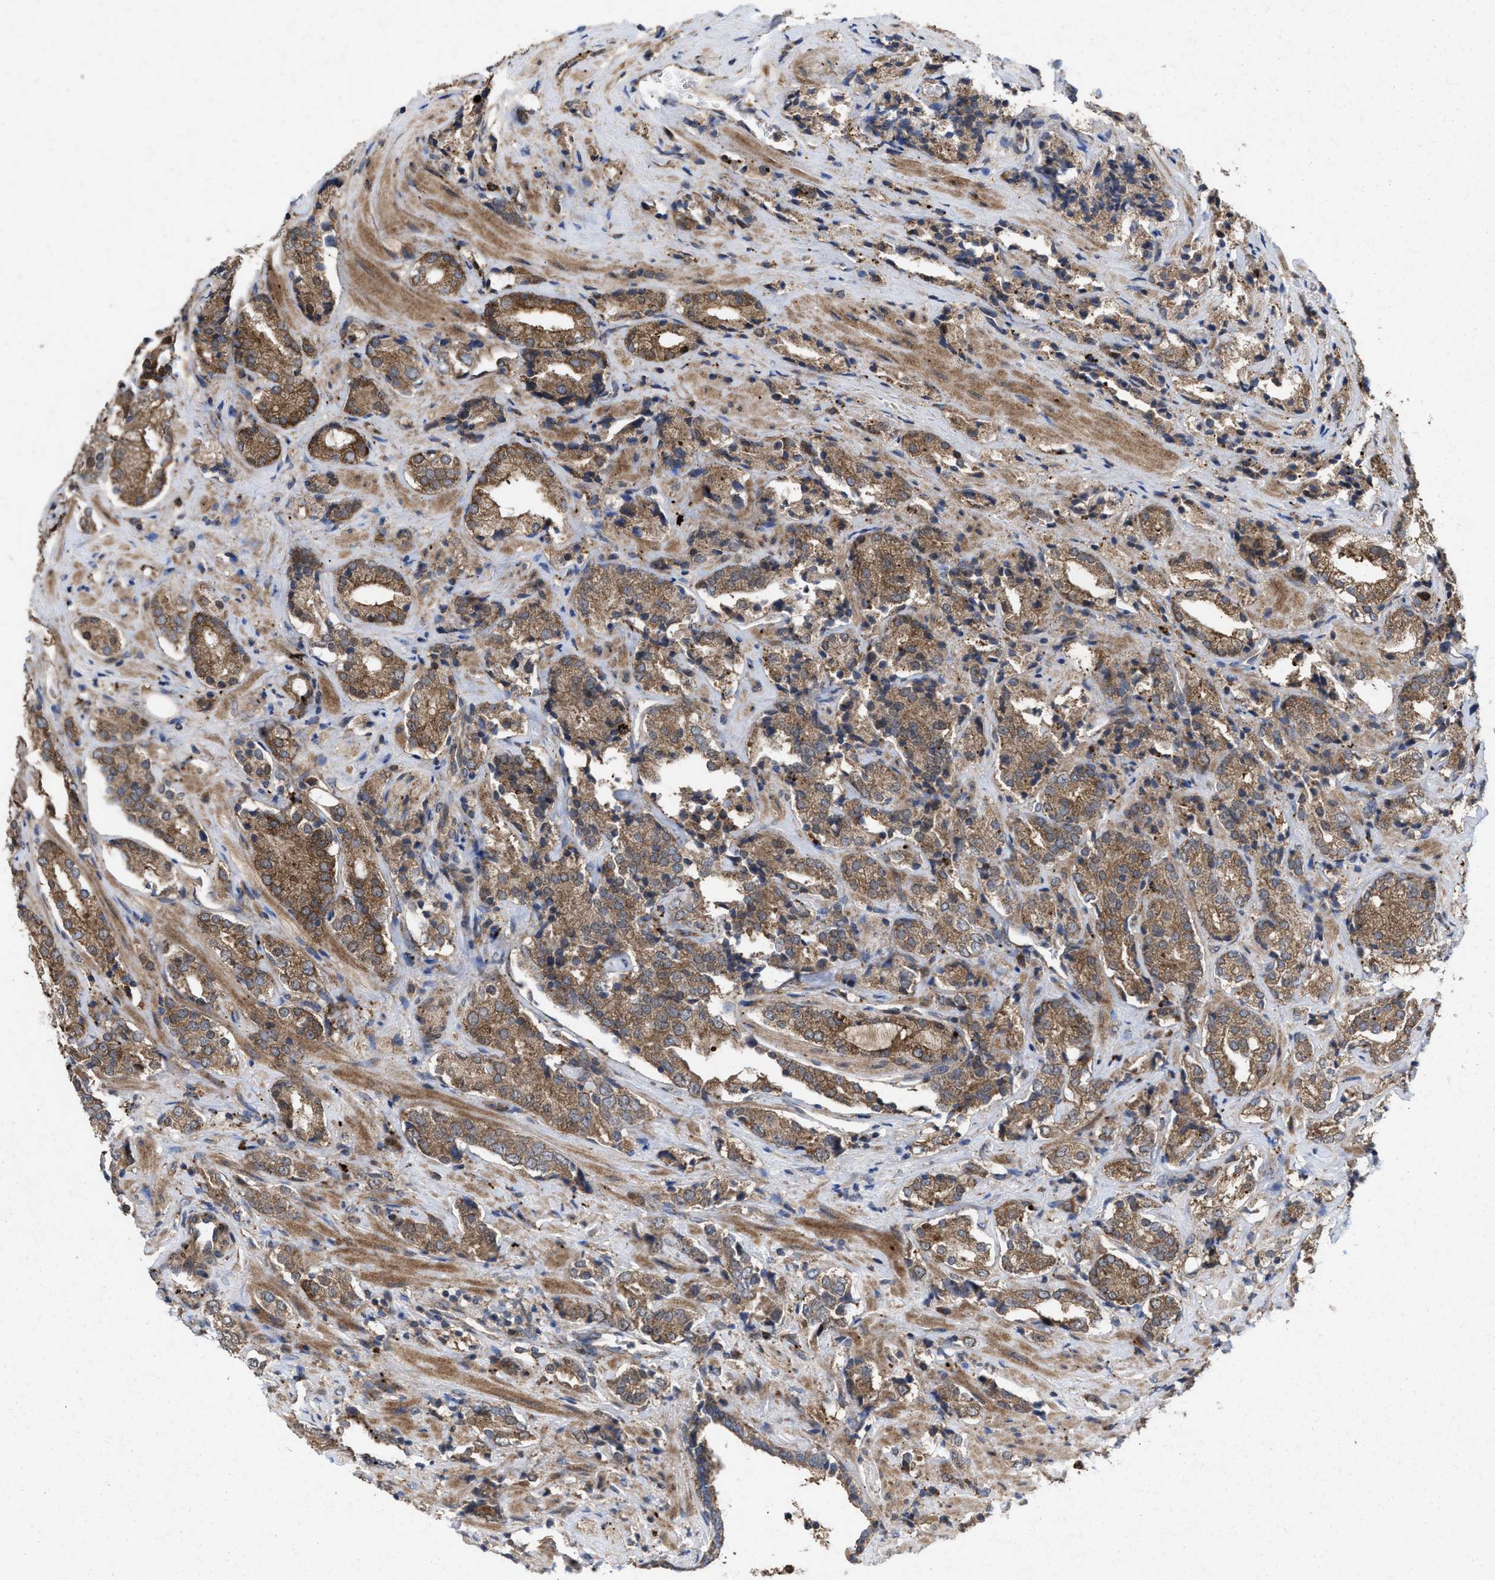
{"staining": {"intensity": "moderate", "quantity": ">75%", "location": "cytoplasmic/membranous"}, "tissue": "prostate cancer", "cell_type": "Tumor cells", "image_type": "cancer", "snomed": [{"axis": "morphology", "description": "Adenocarcinoma, High grade"}, {"axis": "topography", "description": "Prostate"}], "caption": "Protein expression analysis of adenocarcinoma (high-grade) (prostate) exhibits moderate cytoplasmic/membranous staining in approximately >75% of tumor cells.", "gene": "MSI2", "patient": {"sex": "male", "age": 71}}